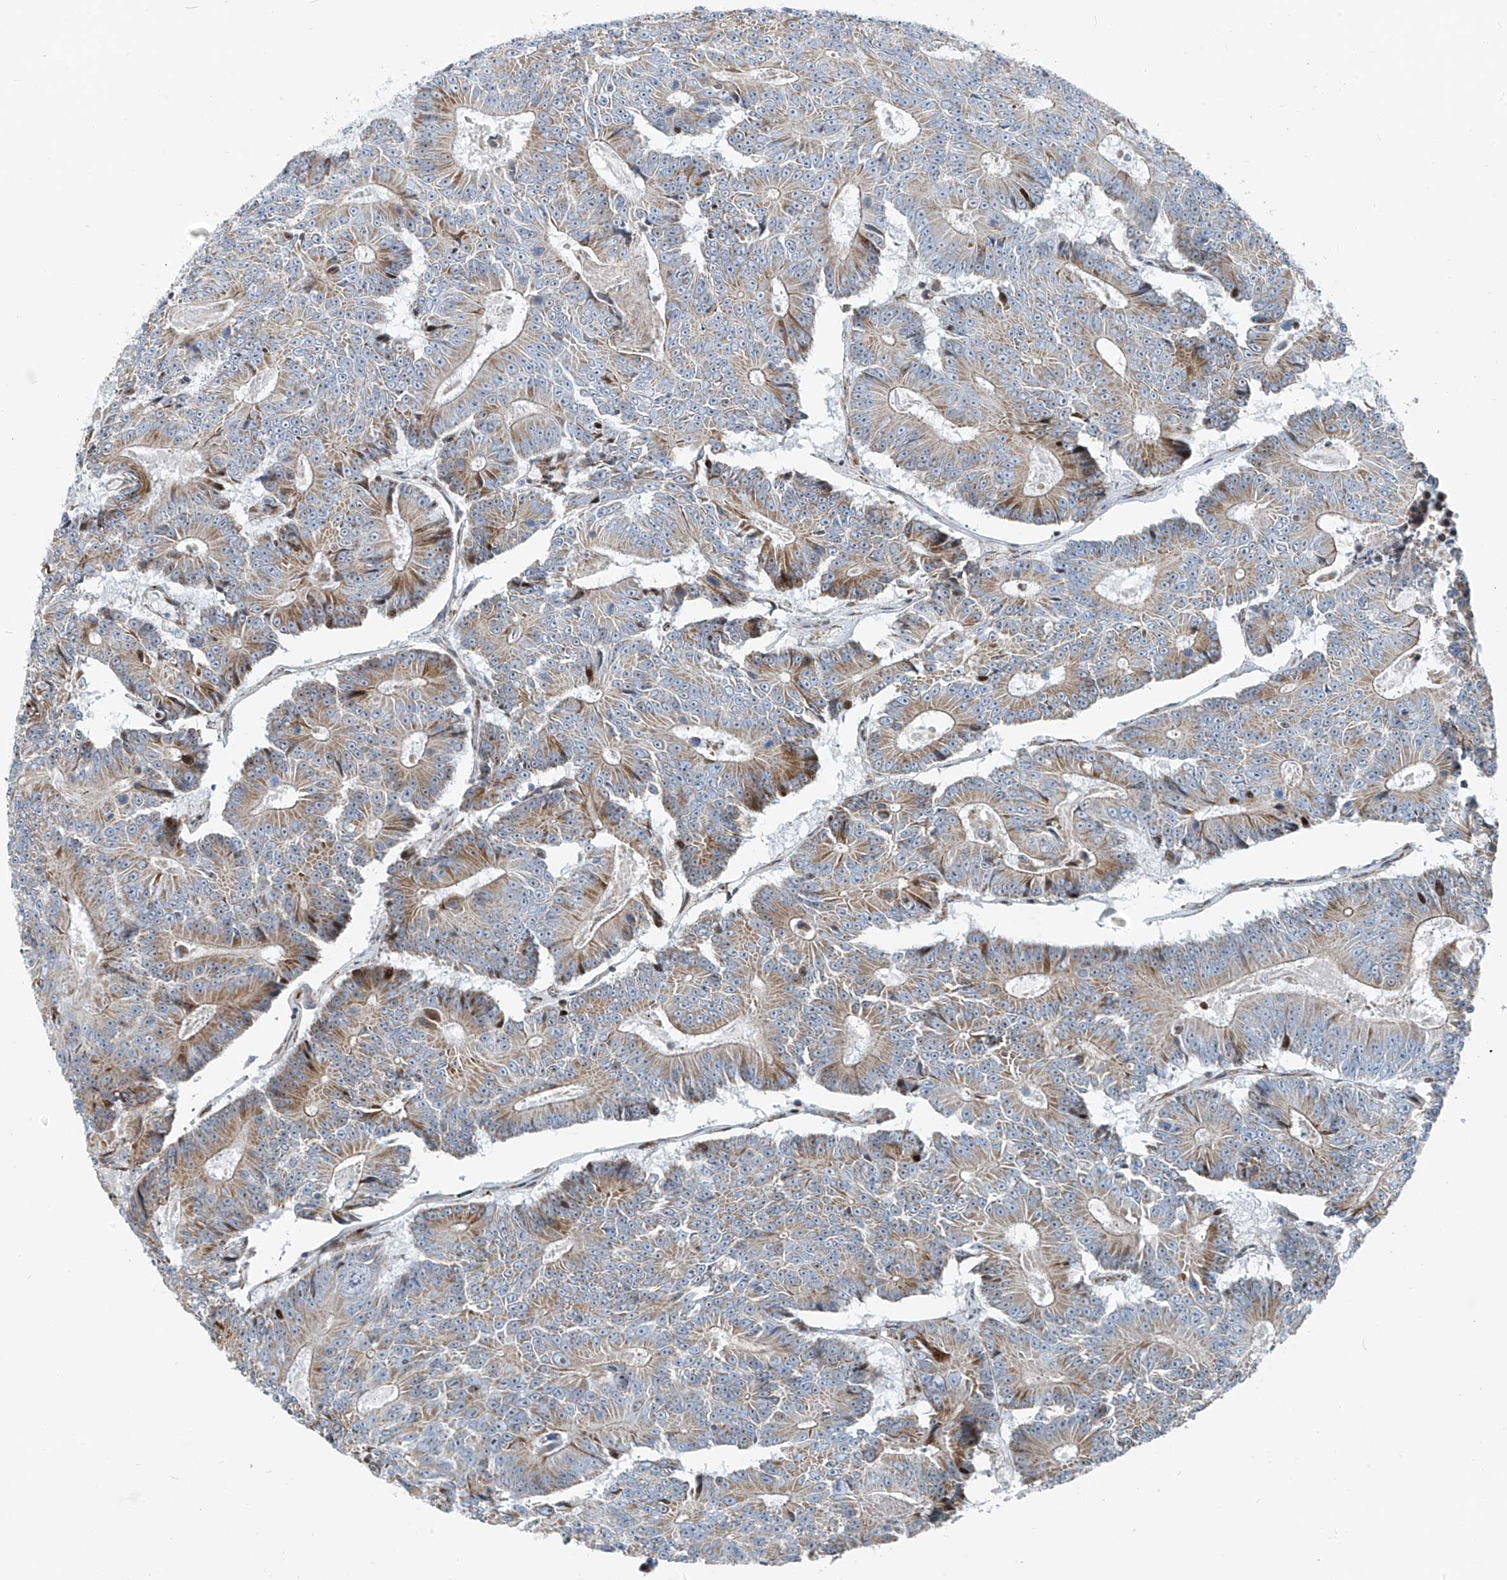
{"staining": {"intensity": "moderate", "quantity": "25%-75%", "location": "cytoplasmic/membranous"}, "tissue": "colorectal cancer", "cell_type": "Tumor cells", "image_type": "cancer", "snomed": [{"axis": "morphology", "description": "Adenocarcinoma, NOS"}, {"axis": "topography", "description": "Colon"}], "caption": "Colorectal cancer (adenocarcinoma) was stained to show a protein in brown. There is medium levels of moderate cytoplasmic/membranous staining in about 25%-75% of tumor cells.", "gene": "HIC2", "patient": {"sex": "male", "age": 83}}